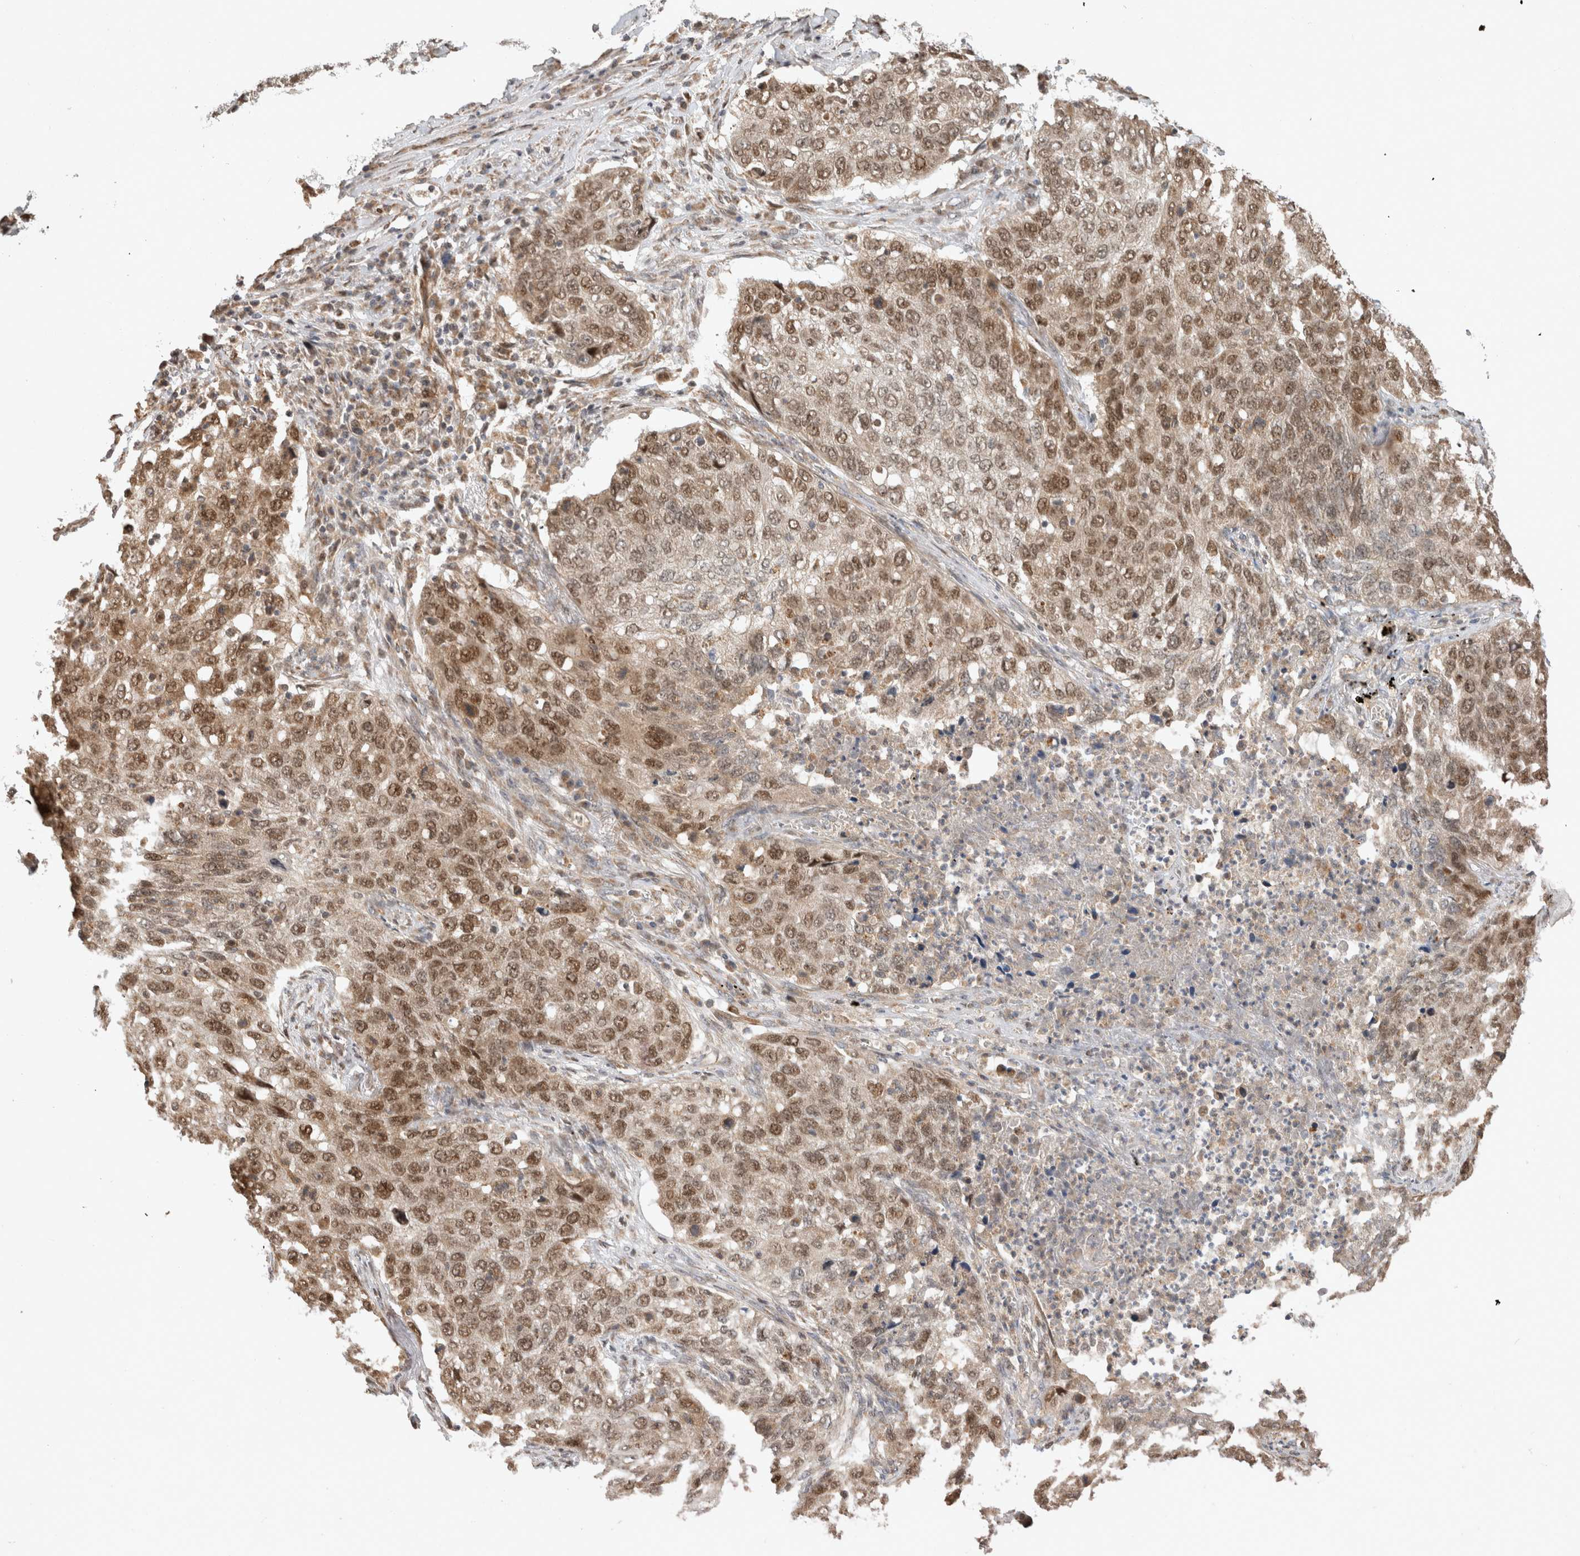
{"staining": {"intensity": "moderate", "quantity": ">75%", "location": "cytoplasmic/membranous,nuclear"}, "tissue": "lung cancer", "cell_type": "Tumor cells", "image_type": "cancer", "snomed": [{"axis": "morphology", "description": "Squamous cell carcinoma, NOS"}, {"axis": "topography", "description": "Lung"}], "caption": "This micrograph demonstrates immunohistochemistry (IHC) staining of lung squamous cell carcinoma, with medium moderate cytoplasmic/membranous and nuclear expression in about >75% of tumor cells.", "gene": "GINS4", "patient": {"sex": "female", "age": 63}}